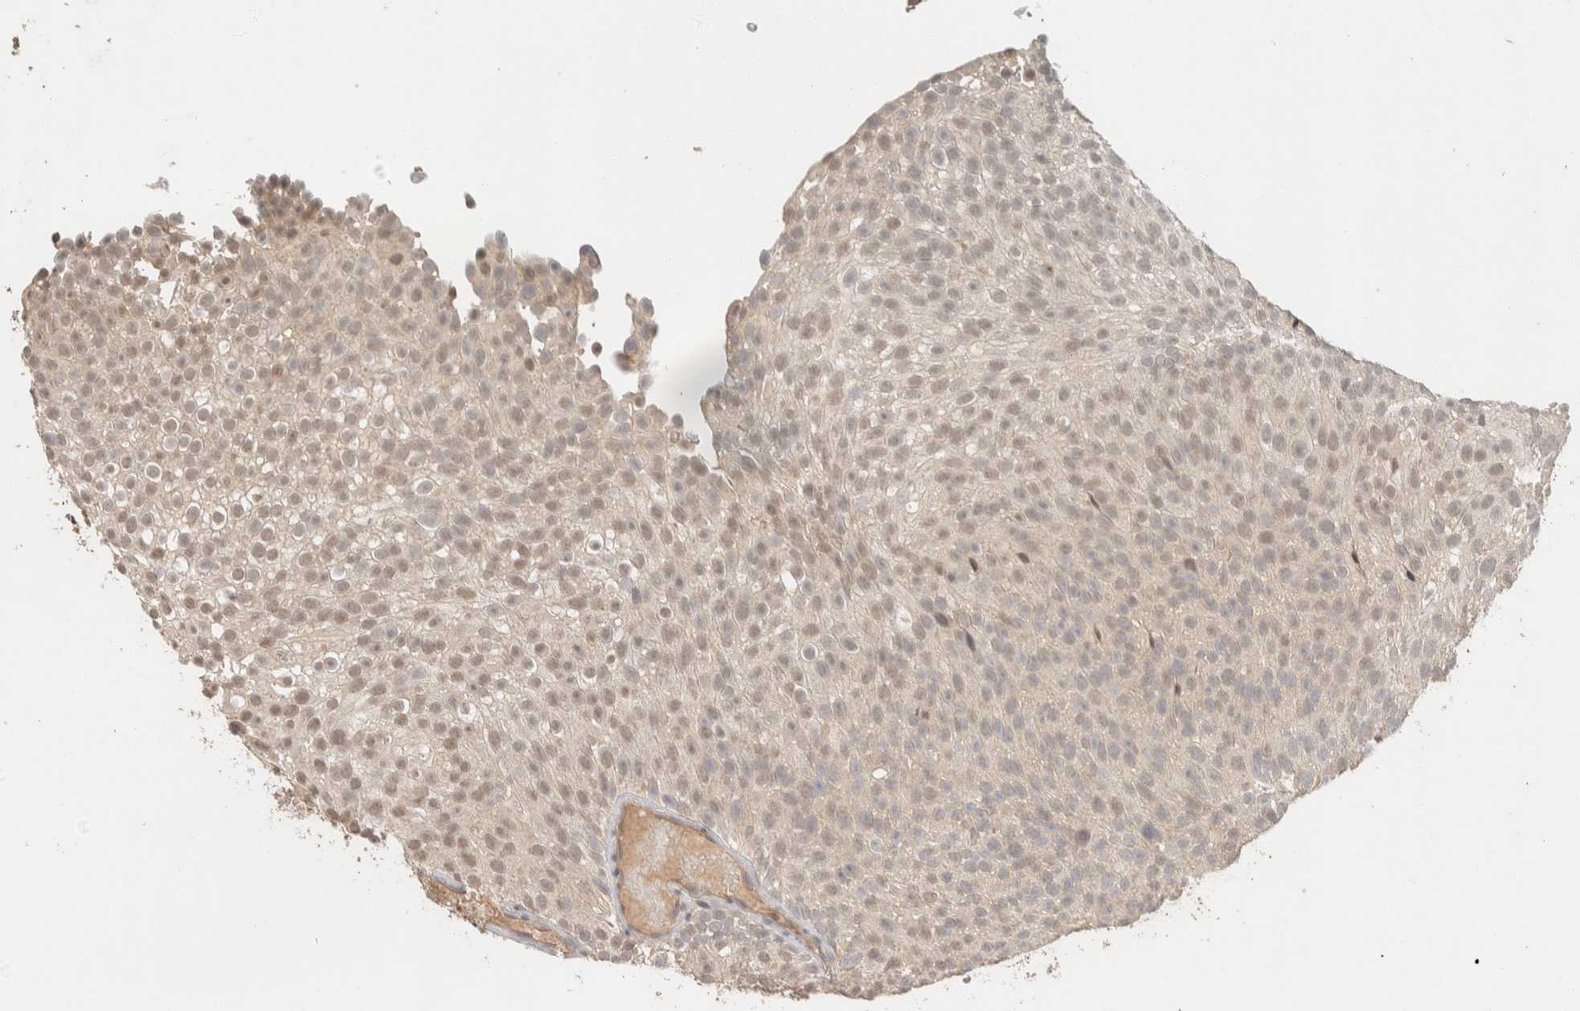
{"staining": {"intensity": "weak", "quantity": ">75%", "location": "nuclear"}, "tissue": "urothelial cancer", "cell_type": "Tumor cells", "image_type": "cancer", "snomed": [{"axis": "morphology", "description": "Urothelial carcinoma, Low grade"}, {"axis": "topography", "description": "Urinary bladder"}], "caption": "This micrograph shows urothelial cancer stained with IHC to label a protein in brown. The nuclear of tumor cells show weak positivity for the protein. Nuclei are counter-stained blue.", "gene": "ZNF567", "patient": {"sex": "male", "age": 78}}